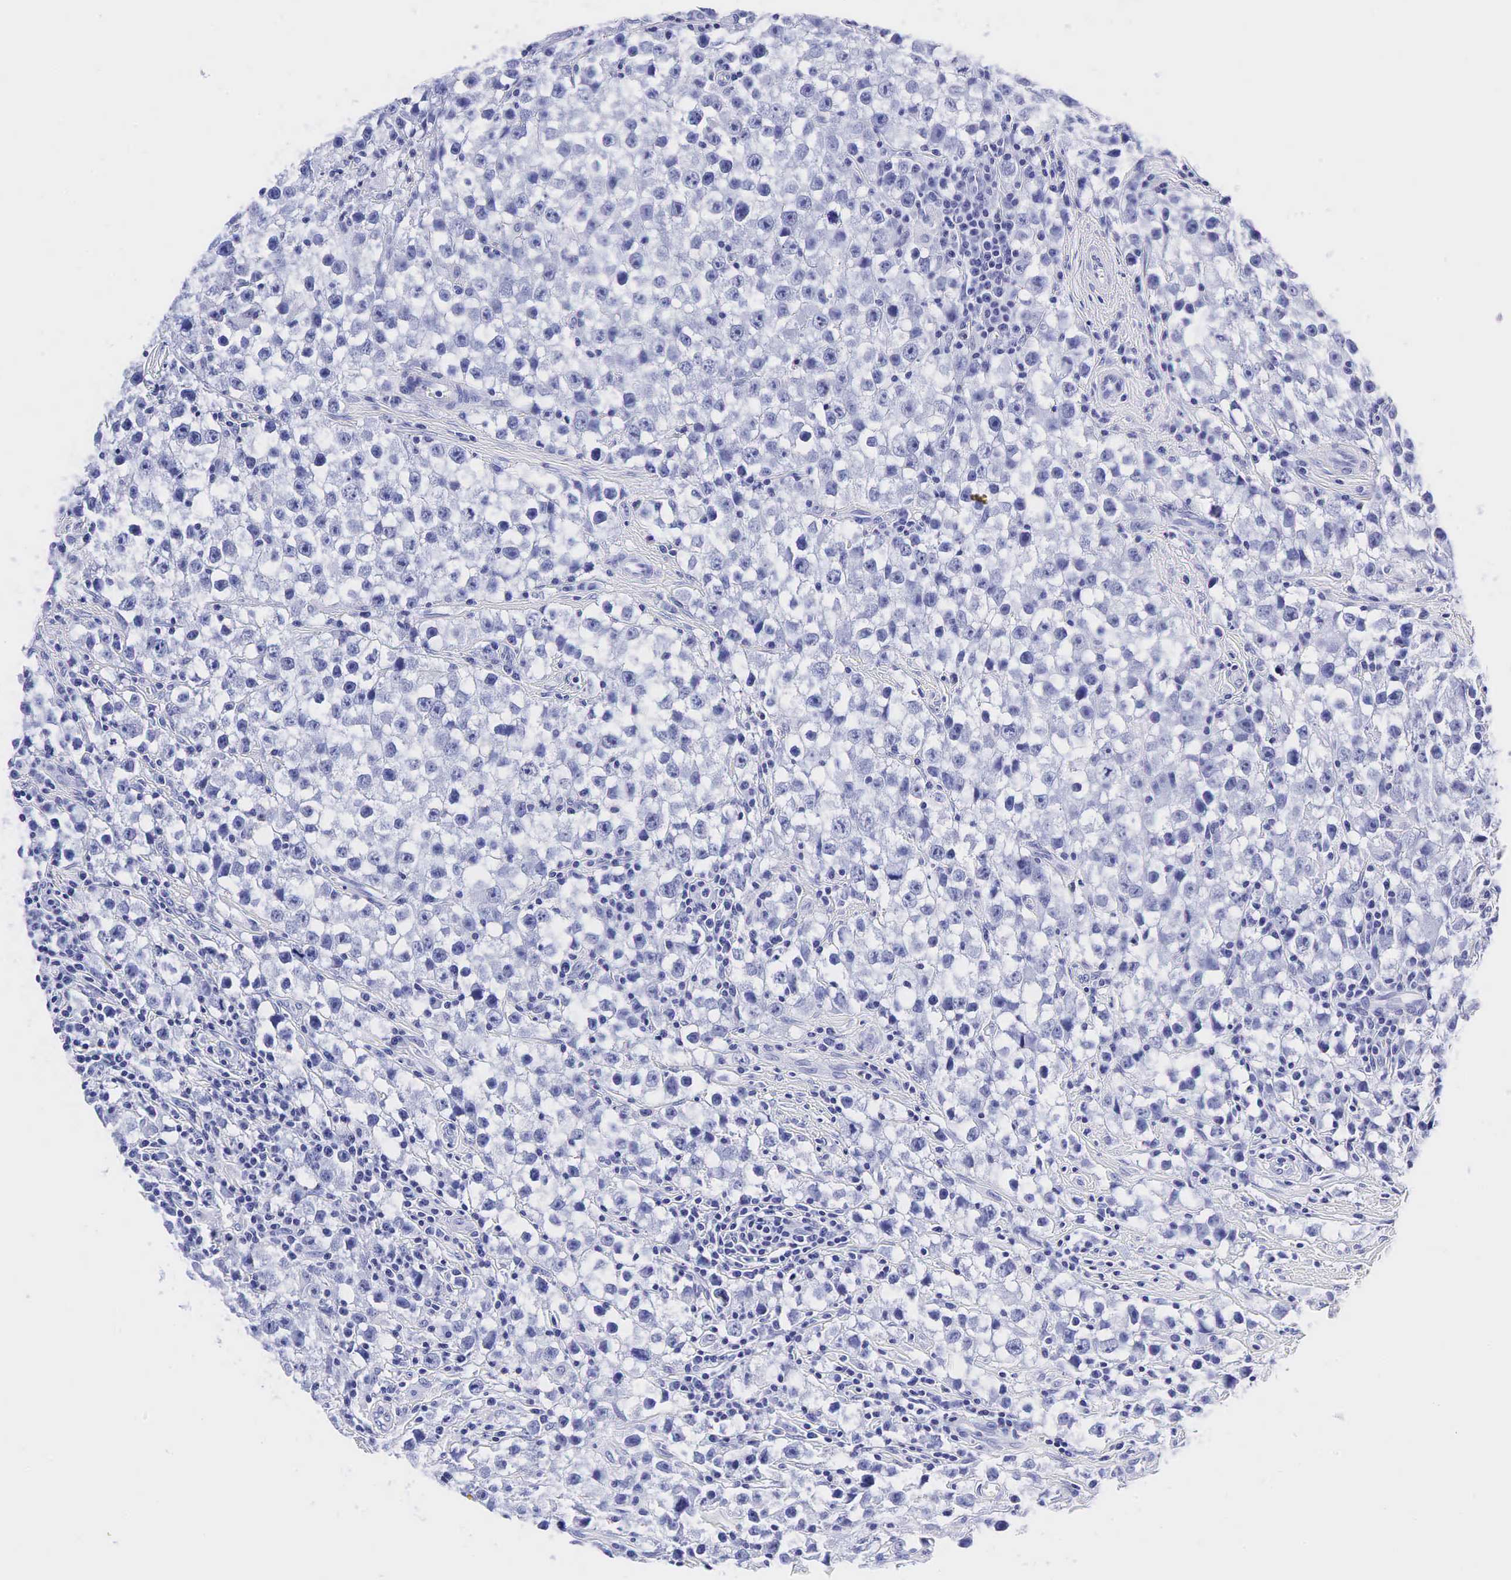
{"staining": {"intensity": "negative", "quantity": "none", "location": "none"}, "tissue": "testis cancer", "cell_type": "Tumor cells", "image_type": "cancer", "snomed": [{"axis": "morphology", "description": "Seminoma, NOS"}, {"axis": "topography", "description": "Testis"}], "caption": "Testis cancer stained for a protein using immunohistochemistry (IHC) exhibits no expression tumor cells.", "gene": "KLK3", "patient": {"sex": "male", "age": 35}}